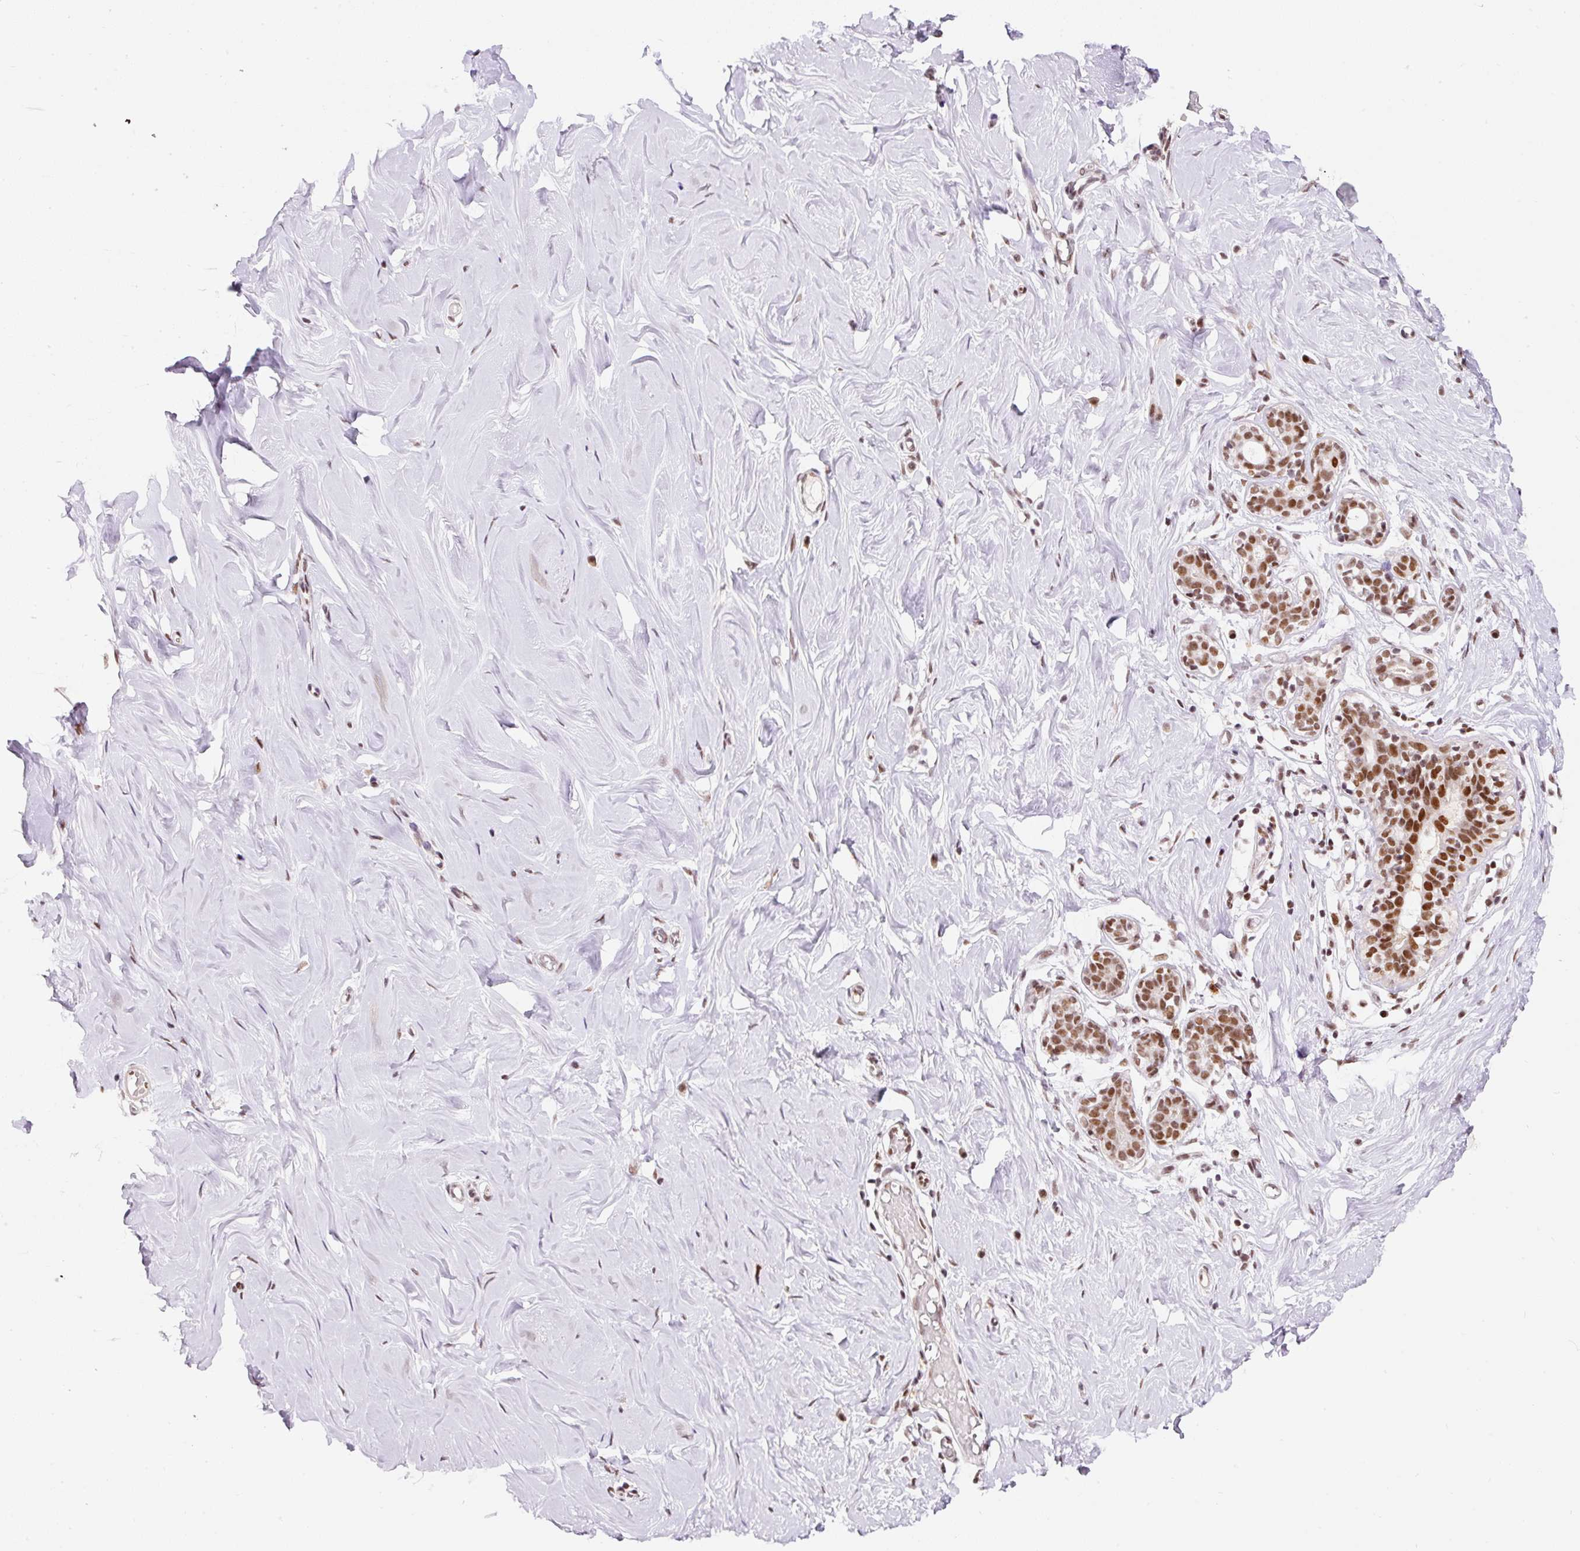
{"staining": {"intensity": "strong", "quantity": "<25%", "location": "nuclear"}, "tissue": "breast", "cell_type": "Adipocytes", "image_type": "normal", "snomed": [{"axis": "morphology", "description": "Normal tissue, NOS"}, {"axis": "topography", "description": "Breast"}], "caption": "Strong nuclear protein positivity is present in approximately <25% of adipocytes in breast. Immunohistochemistry stains the protein in brown and the nuclei are stained blue.", "gene": "HNRNPC", "patient": {"sex": "female", "age": 27}}